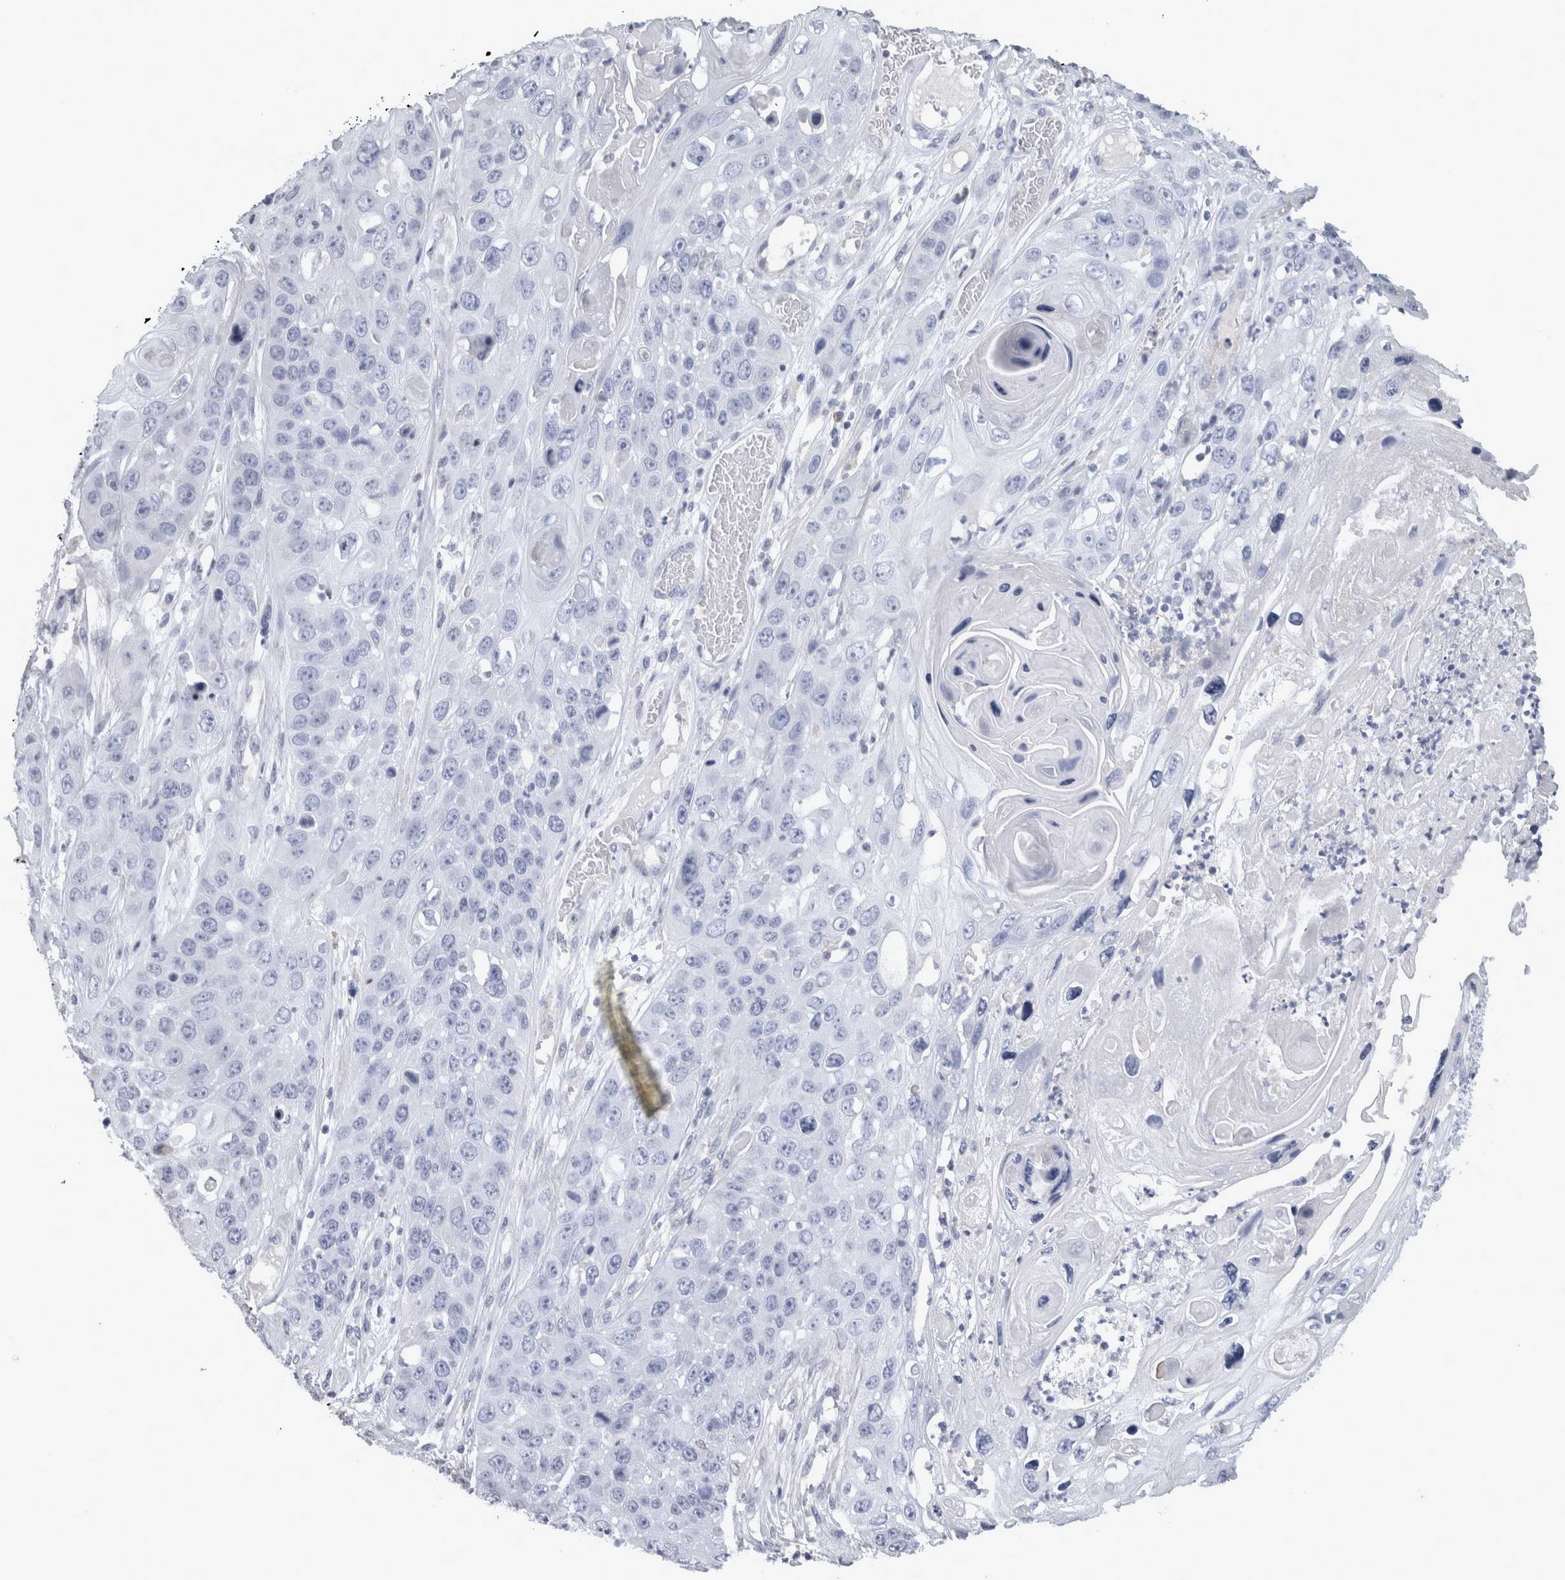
{"staining": {"intensity": "negative", "quantity": "none", "location": "none"}, "tissue": "skin cancer", "cell_type": "Tumor cells", "image_type": "cancer", "snomed": [{"axis": "morphology", "description": "Squamous cell carcinoma, NOS"}, {"axis": "topography", "description": "Skin"}], "caption": "IHC image of neoplastic tissue: skin squamous cell carcinoma stained with DAB exhibits no significant protein staining in tumor cells.", "gene": "TCAP", "patient": {"sex": "male", "age": 55}}